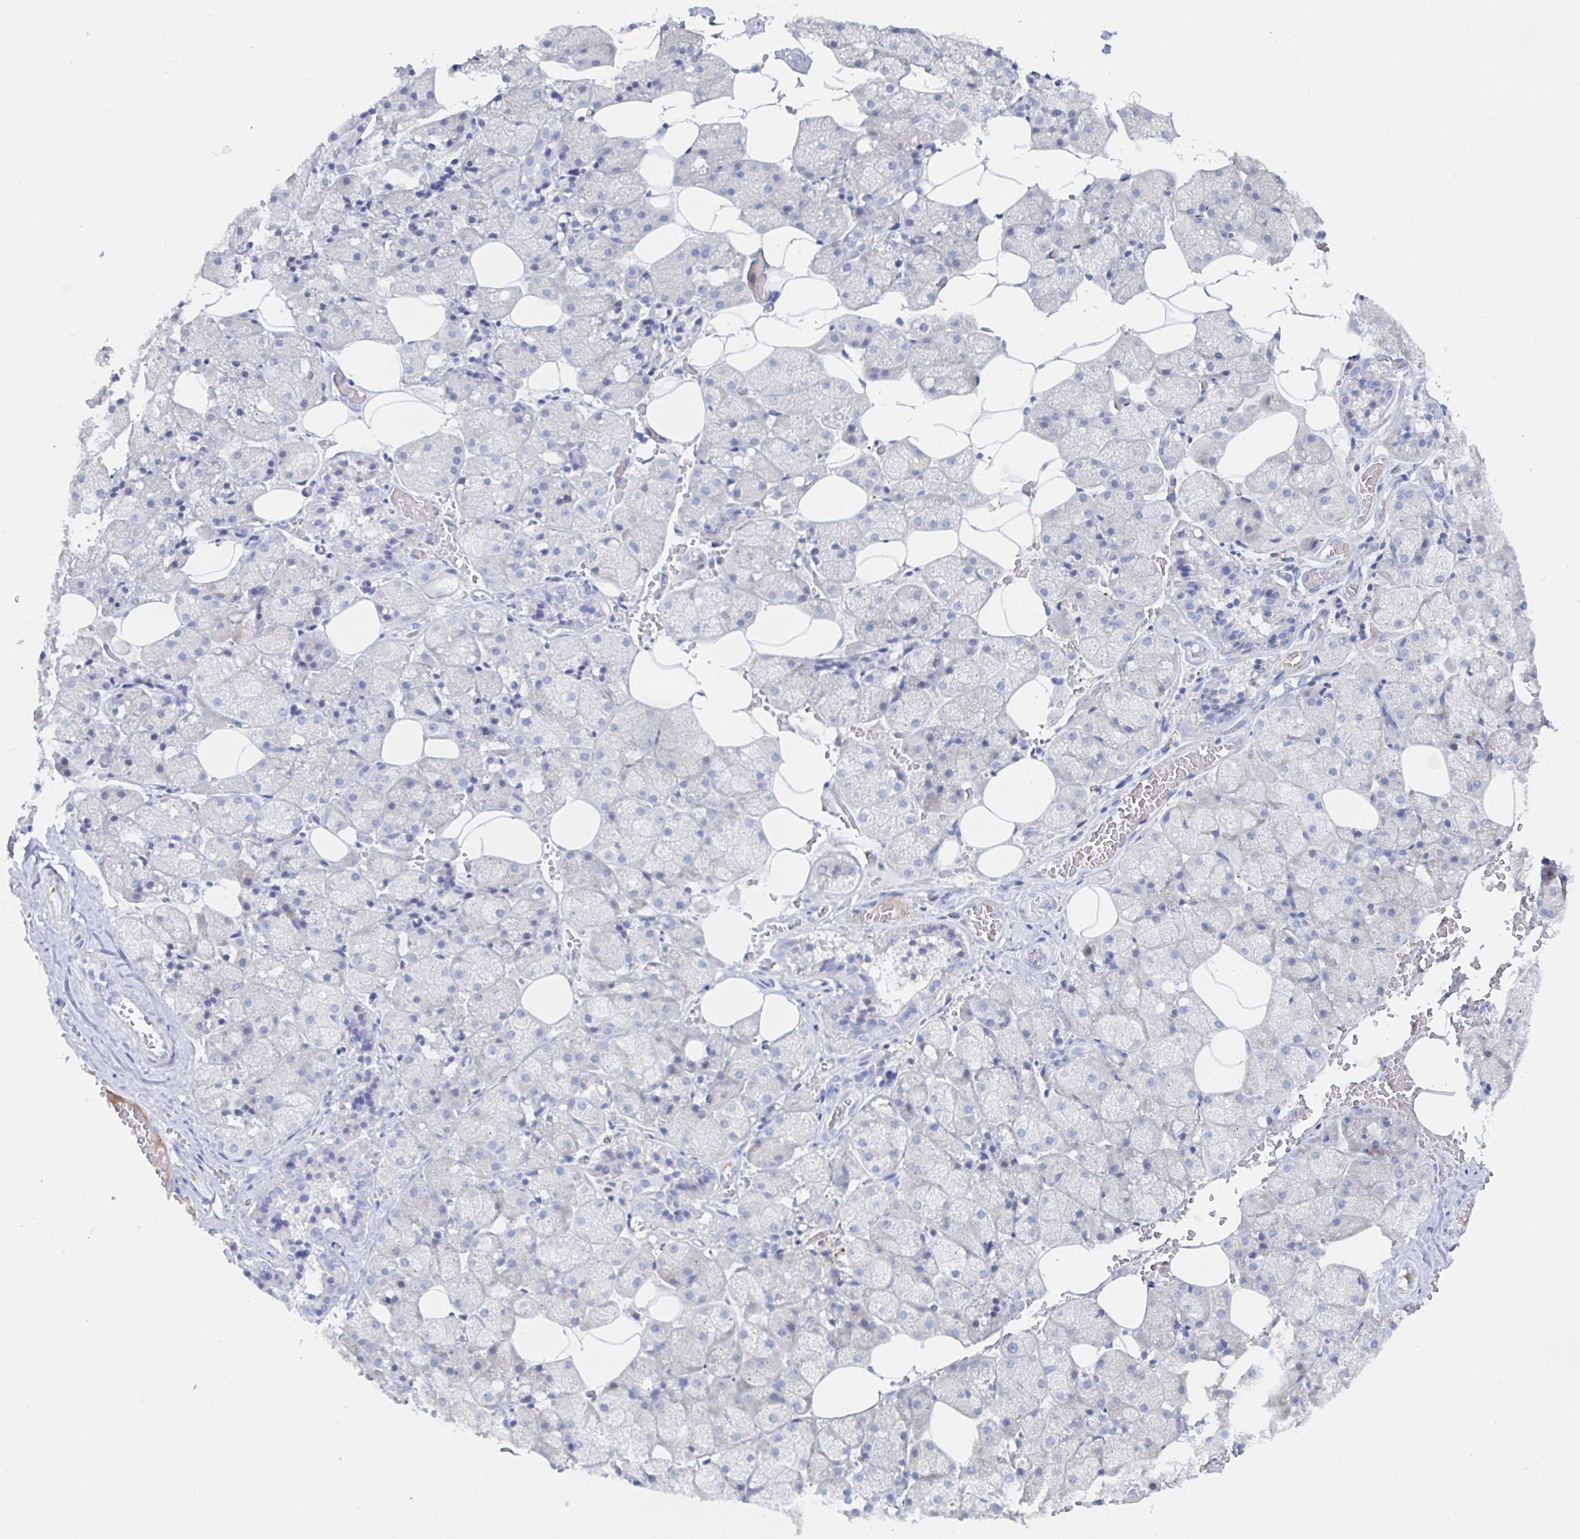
{"staining": {"intensity": "negative", "quantity": "none", "location": "none"}, "tissue": "salivary gland", "cell_type": "Glandular cells", "image_type": "normal", "snomed": [{"axis": "morphology", "description": "Normal tissue, NOS"}, {"axis": "topography", "description": "Salivary gland"}, {"axis": "topography", "description": "Peripheral nerve tissue"}], "caption": "An IHC micrograph of normal salivary gland is shown. There is no staining in glandular cells of salivary gland.", "gene": "OR2A1", "patient": {"sex": "male", "age": 38}}